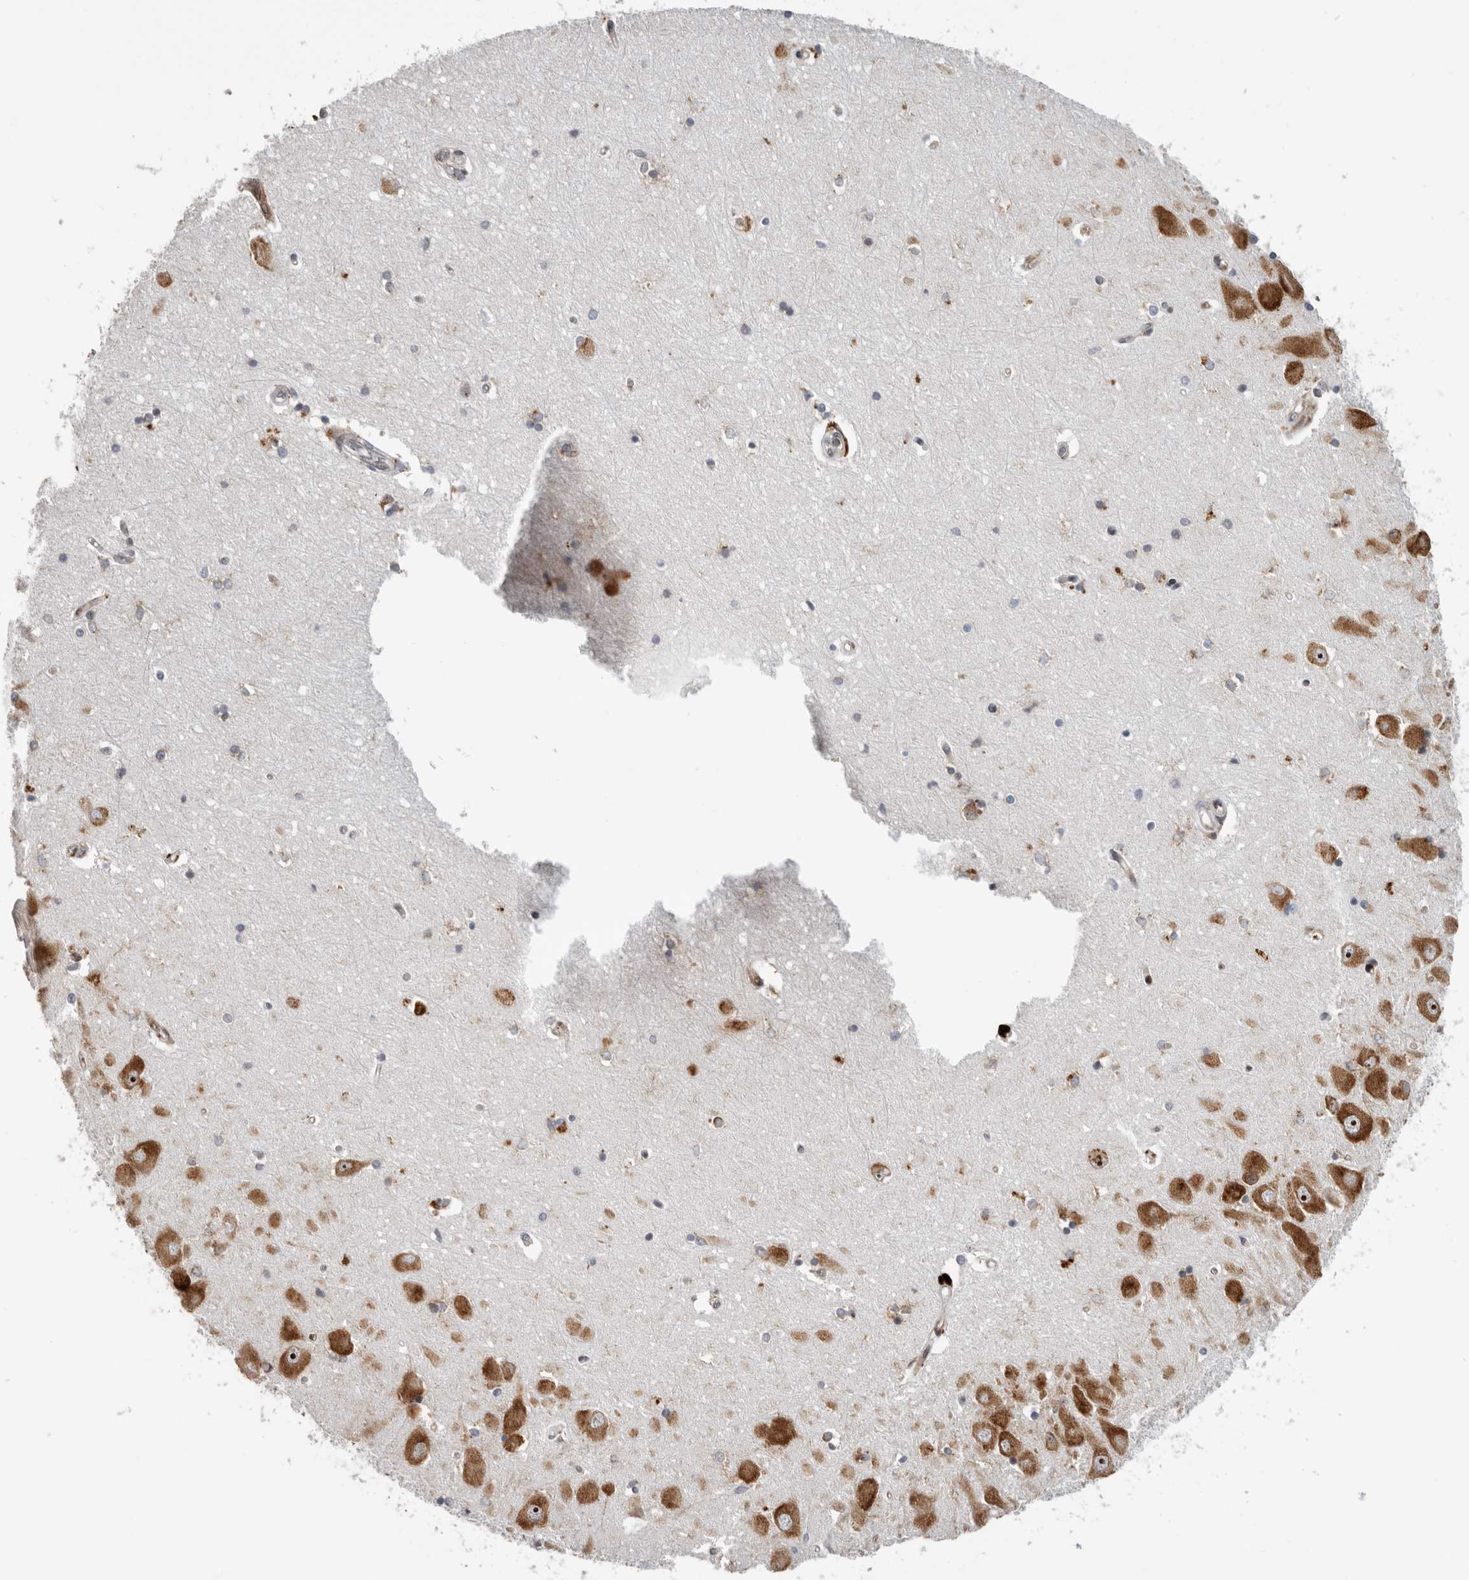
{"staining": {"intensity": "moderate", "quantity": "<25%", "location": "cytoplasmic/membranous"}, "tissue": "hippocampus", "cell_type": "Glial cells", "image_type": "normal", "snomed": [{"axis": "morphology", "description": "Normal tissue, NOS"}, {"axis": "topography", "description": "Hippocampus"}], "caption": "High-power microscopy captured an immunohistochemistry (IHC) micrograph of unremarkable hippocampus, revealing moderate cytoplasmic/membranous positivity in approximately <25% of glial cells. The staining was performed using DAB (3,3'-diaminobenzidine), with brown indicating positive protein expression. Nuclei are stained blue with hematoxylin.", "gene": "FZD3", "patient": {"sex": "male", "age": 45}}